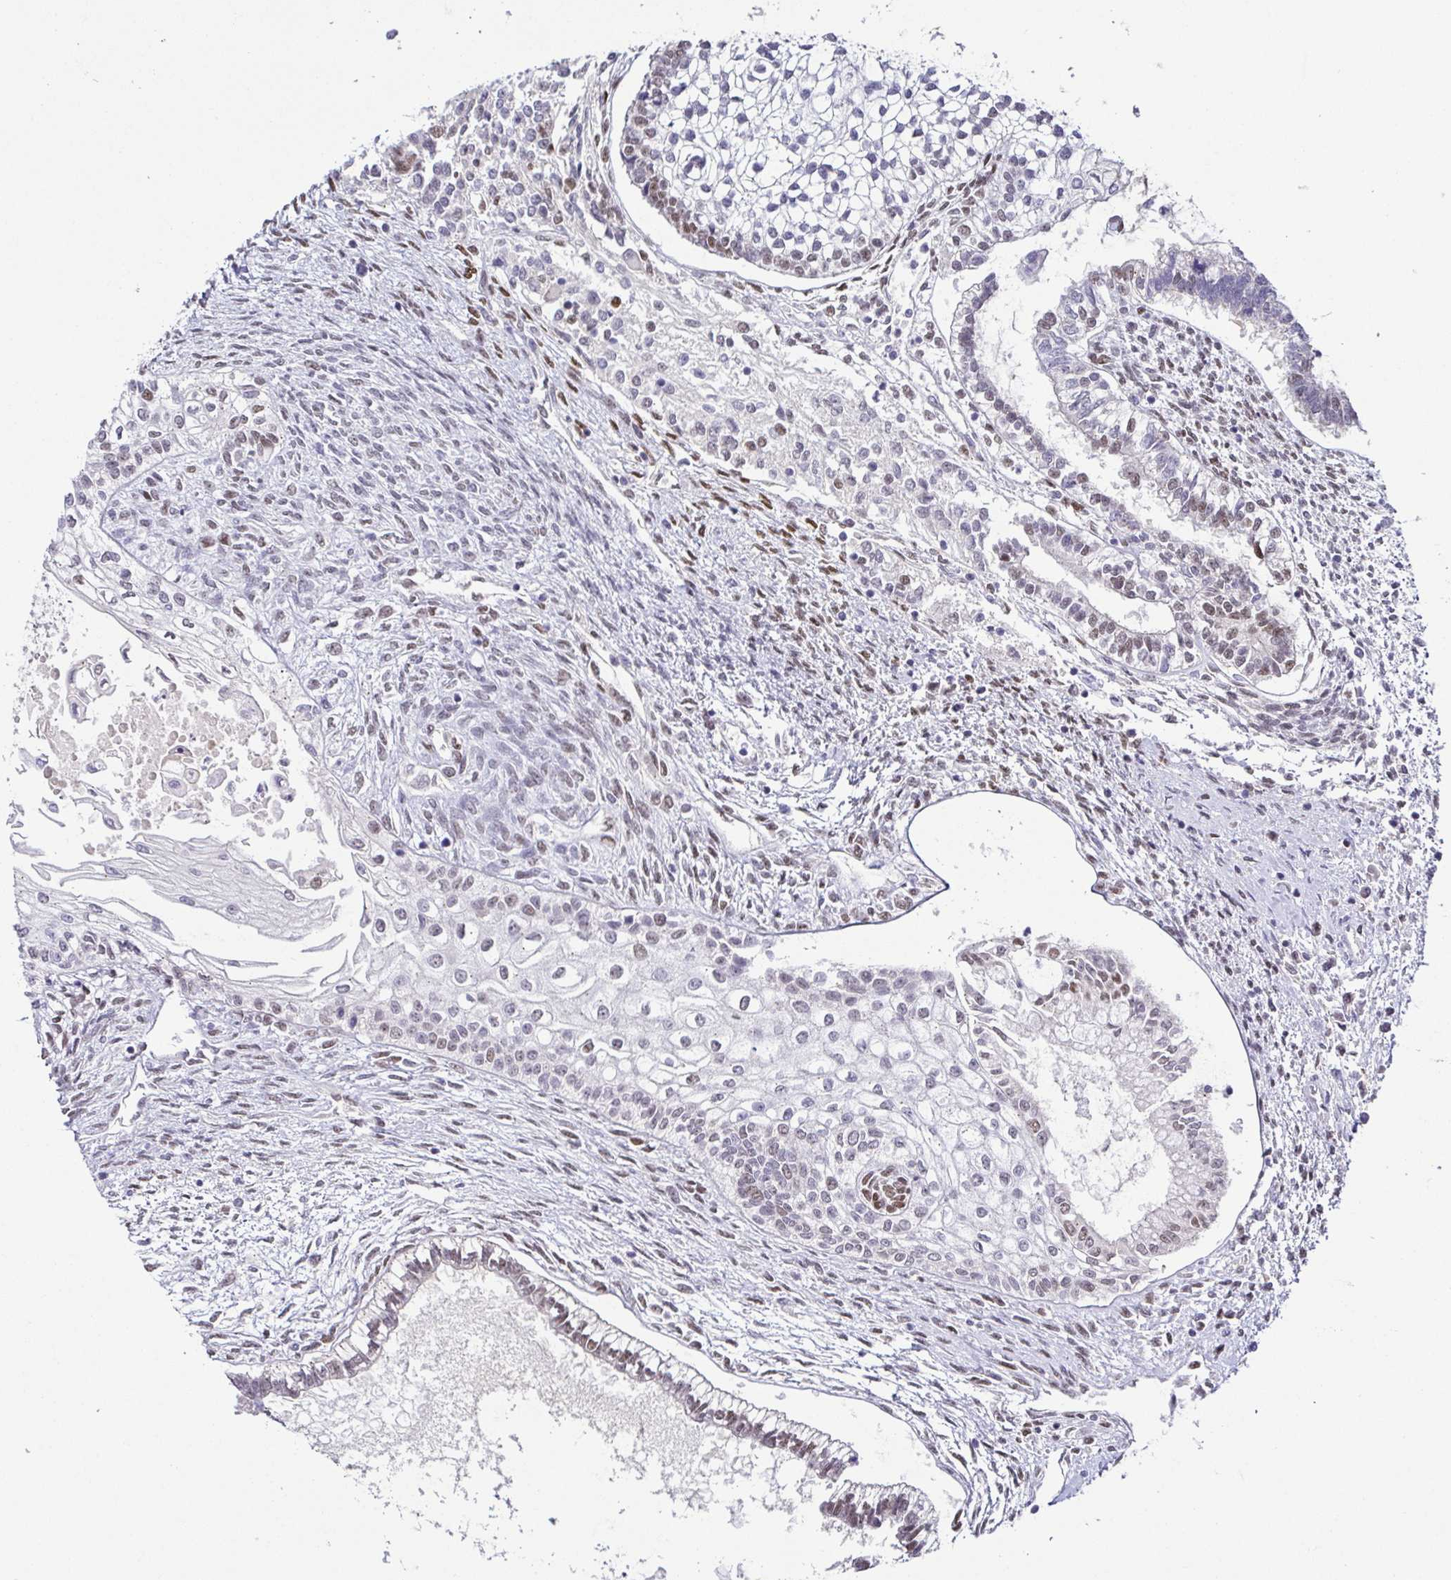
{"staining": {"intensity": "moderate", "quantity": "<25%", "location": "nuclear"}, "tissue": "testis cancer", "cell_type": "Tumor cells", "image_type": "cancer", "snomed": [{"axis": "morphology", "description": "Carcinoma, Embryonal, NOS"}, {"axis": "topography", "description": "Testis"}], "caption": "Protein expression analysis of human embryonal carcinoma (testis) reveals moderate nuclear expression in approximately <25% of tumor cells.", "gene": "TCF3", "patient": {"sex": "male", "age": 37}}